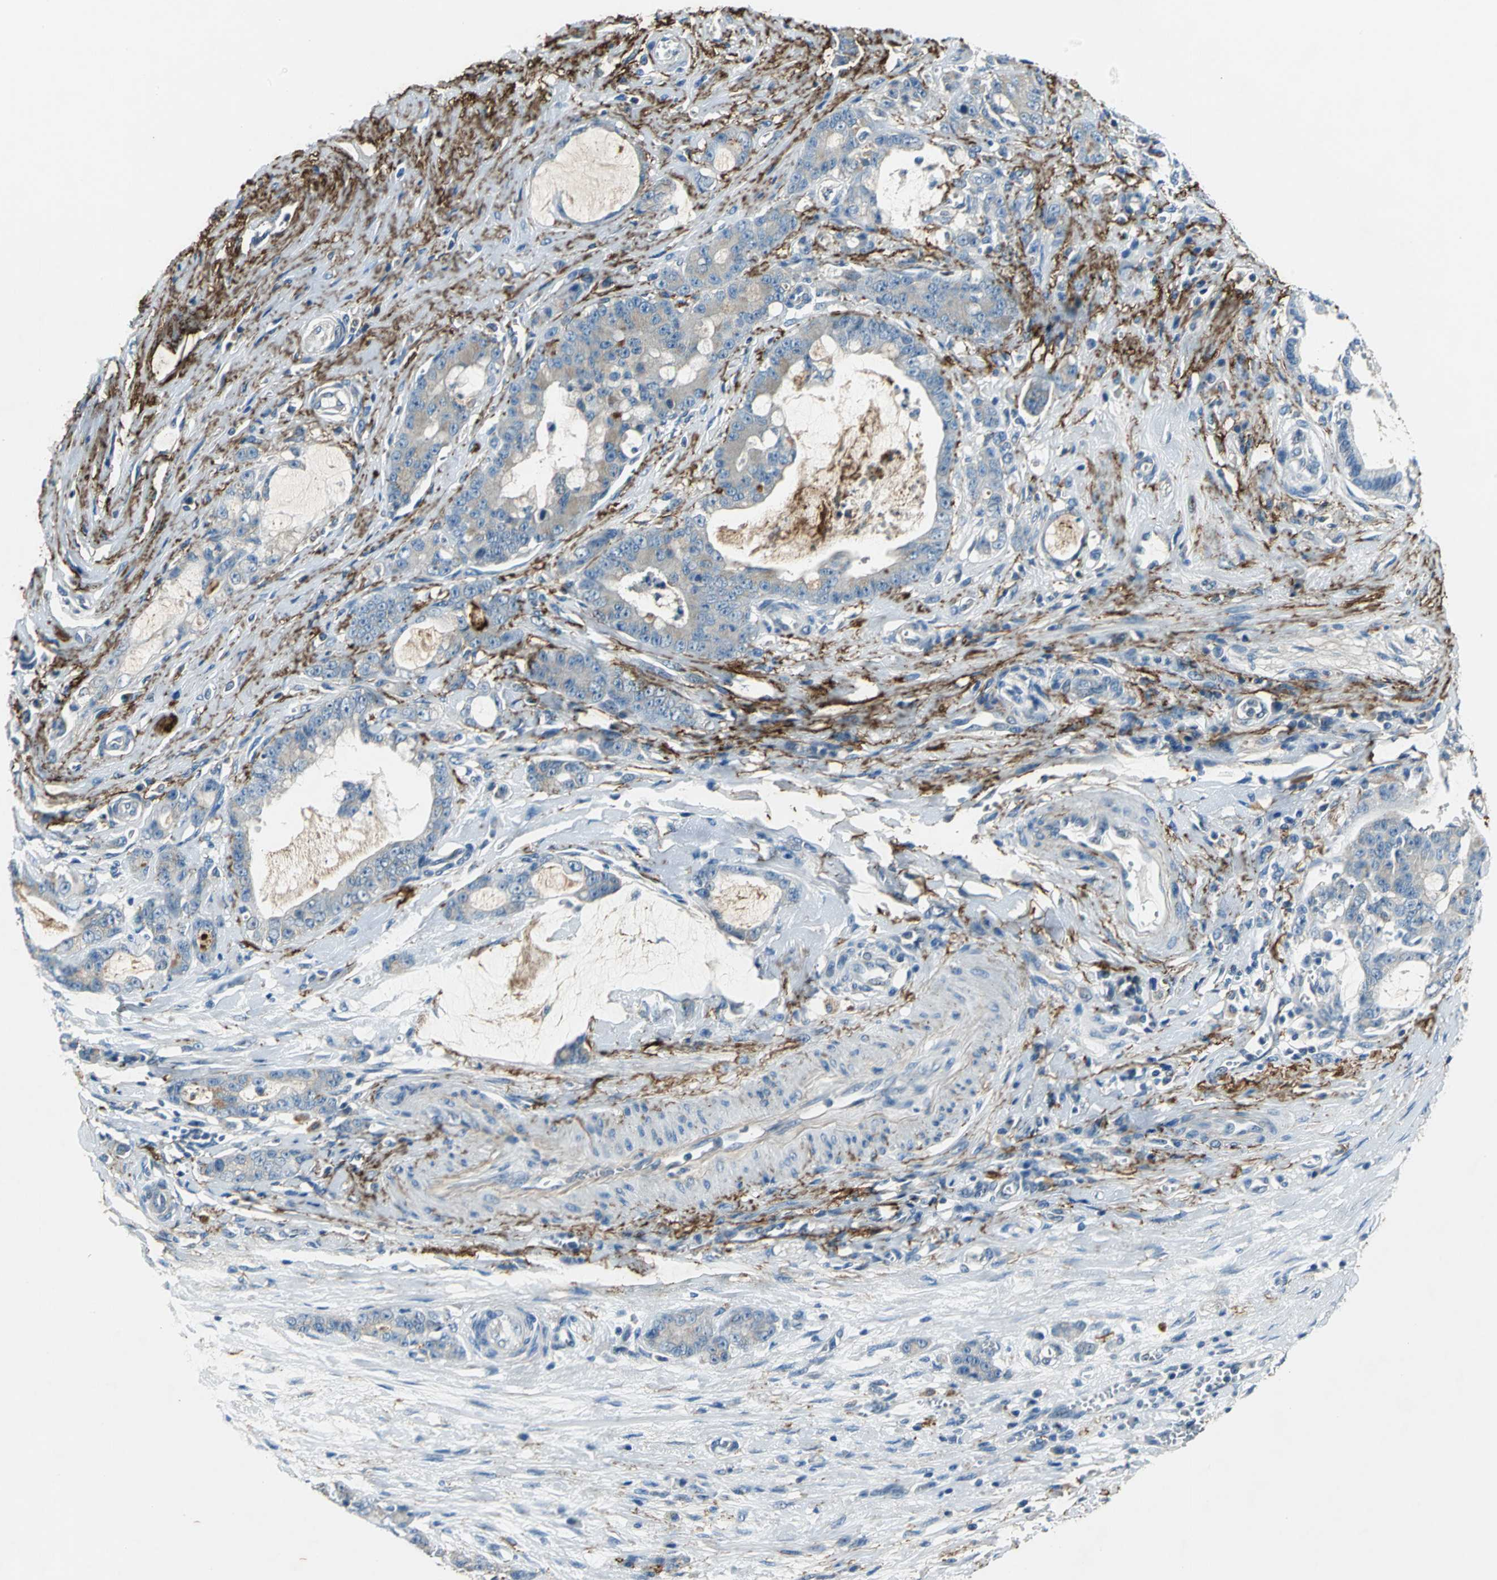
{"staining": {"intensity": "moderate", "quantity": ">75%", "location": "cytoplasmic/membranous"}, "tissue": "pancreatic cancer", "cell_type": "Tumor cells", "image_type": "cancer", "snomed": [{"axis": "morphology", "description": "Adenocarcinoma, NOS"}, {"axis": "topography", "description": "Pancreas"}], "caption": "Immunohistochemical staining of human pancreatic cancer (adenocarcinoma) shows medium levels of moderate cytoplasmic/membranous protein expression in approximately >75% of tumor cells.", "gene": "SLC16A7", "patient": {"sex": "female", "age": 73}}